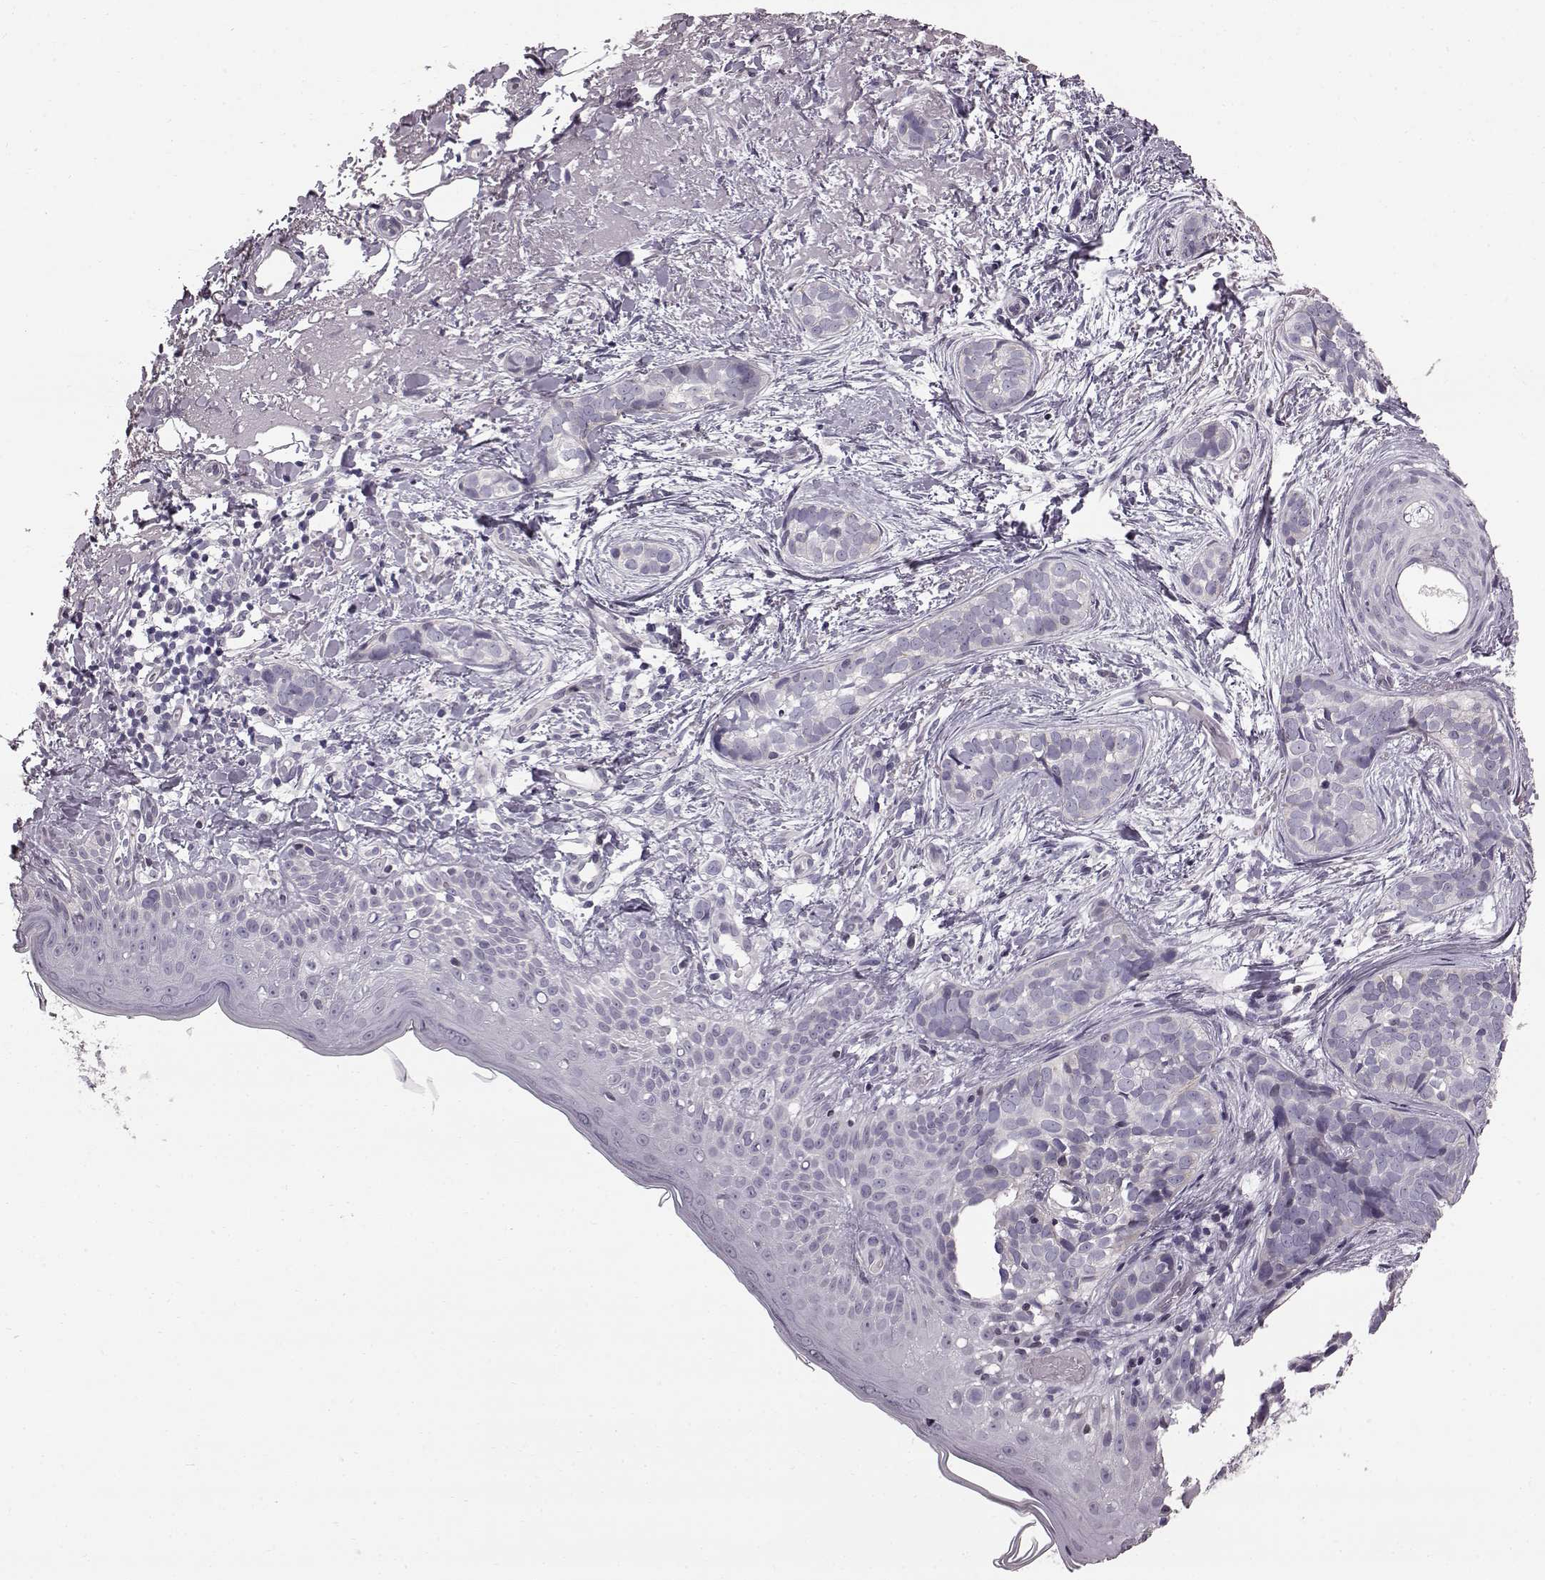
{"staining": {"intensity": "negative", "quantity": "none", "location": "none"}, "tissue": "skin cancer", "cell_type": "Tumor cells", "image_type": "cancer", "snomed": [{"axis": "morphology", "description": "Basal cell carcinoma"}, {"axis": "topography", "description": "Skin"}], "caption": "Image shows no significant protein staining in tumor cells of skin cancer (basal cell carcinoma).", "gene": "TCHHL1", "patient": {"sex": "male", "age": 87}}